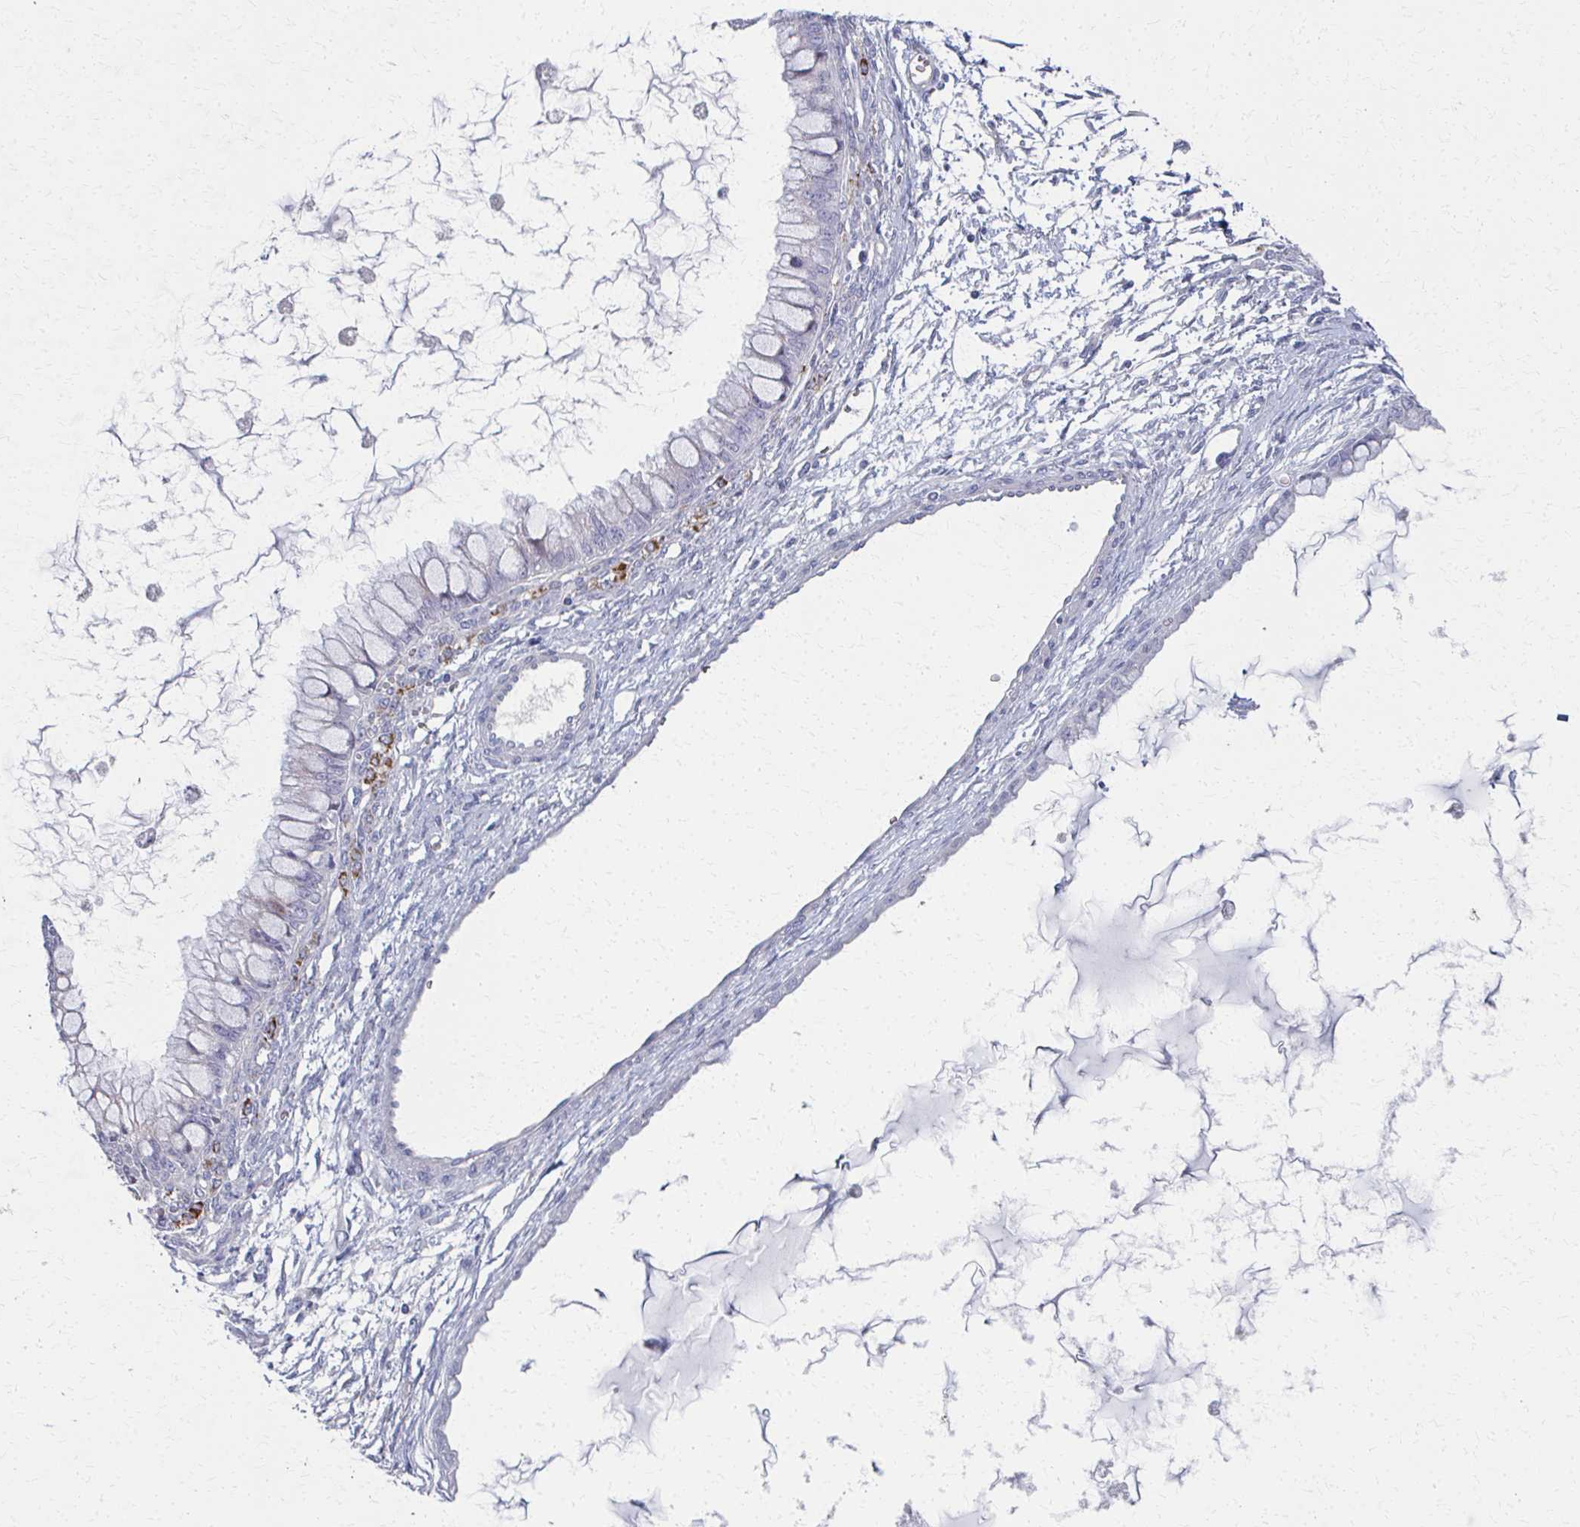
{"staining": {"intensity": "negative", "quantity": "none", "location": "none"}, "tissue": "colorectal cancer", "cell_type": "Tumor cells", "image_type": "cancer", "snomed": [{"axis": "morphology", "description": "Adenocarcinoma, NOS"}, {"axis": "topography", "description": "Colon"}], "caption": "Colorectal cancer (adenocarcinoma) stained for a protein using immunohistochemistry reveals no positivity tumor cells.", "gene": "MS4A2", "patient": {"sex": "female", "age": 67}}